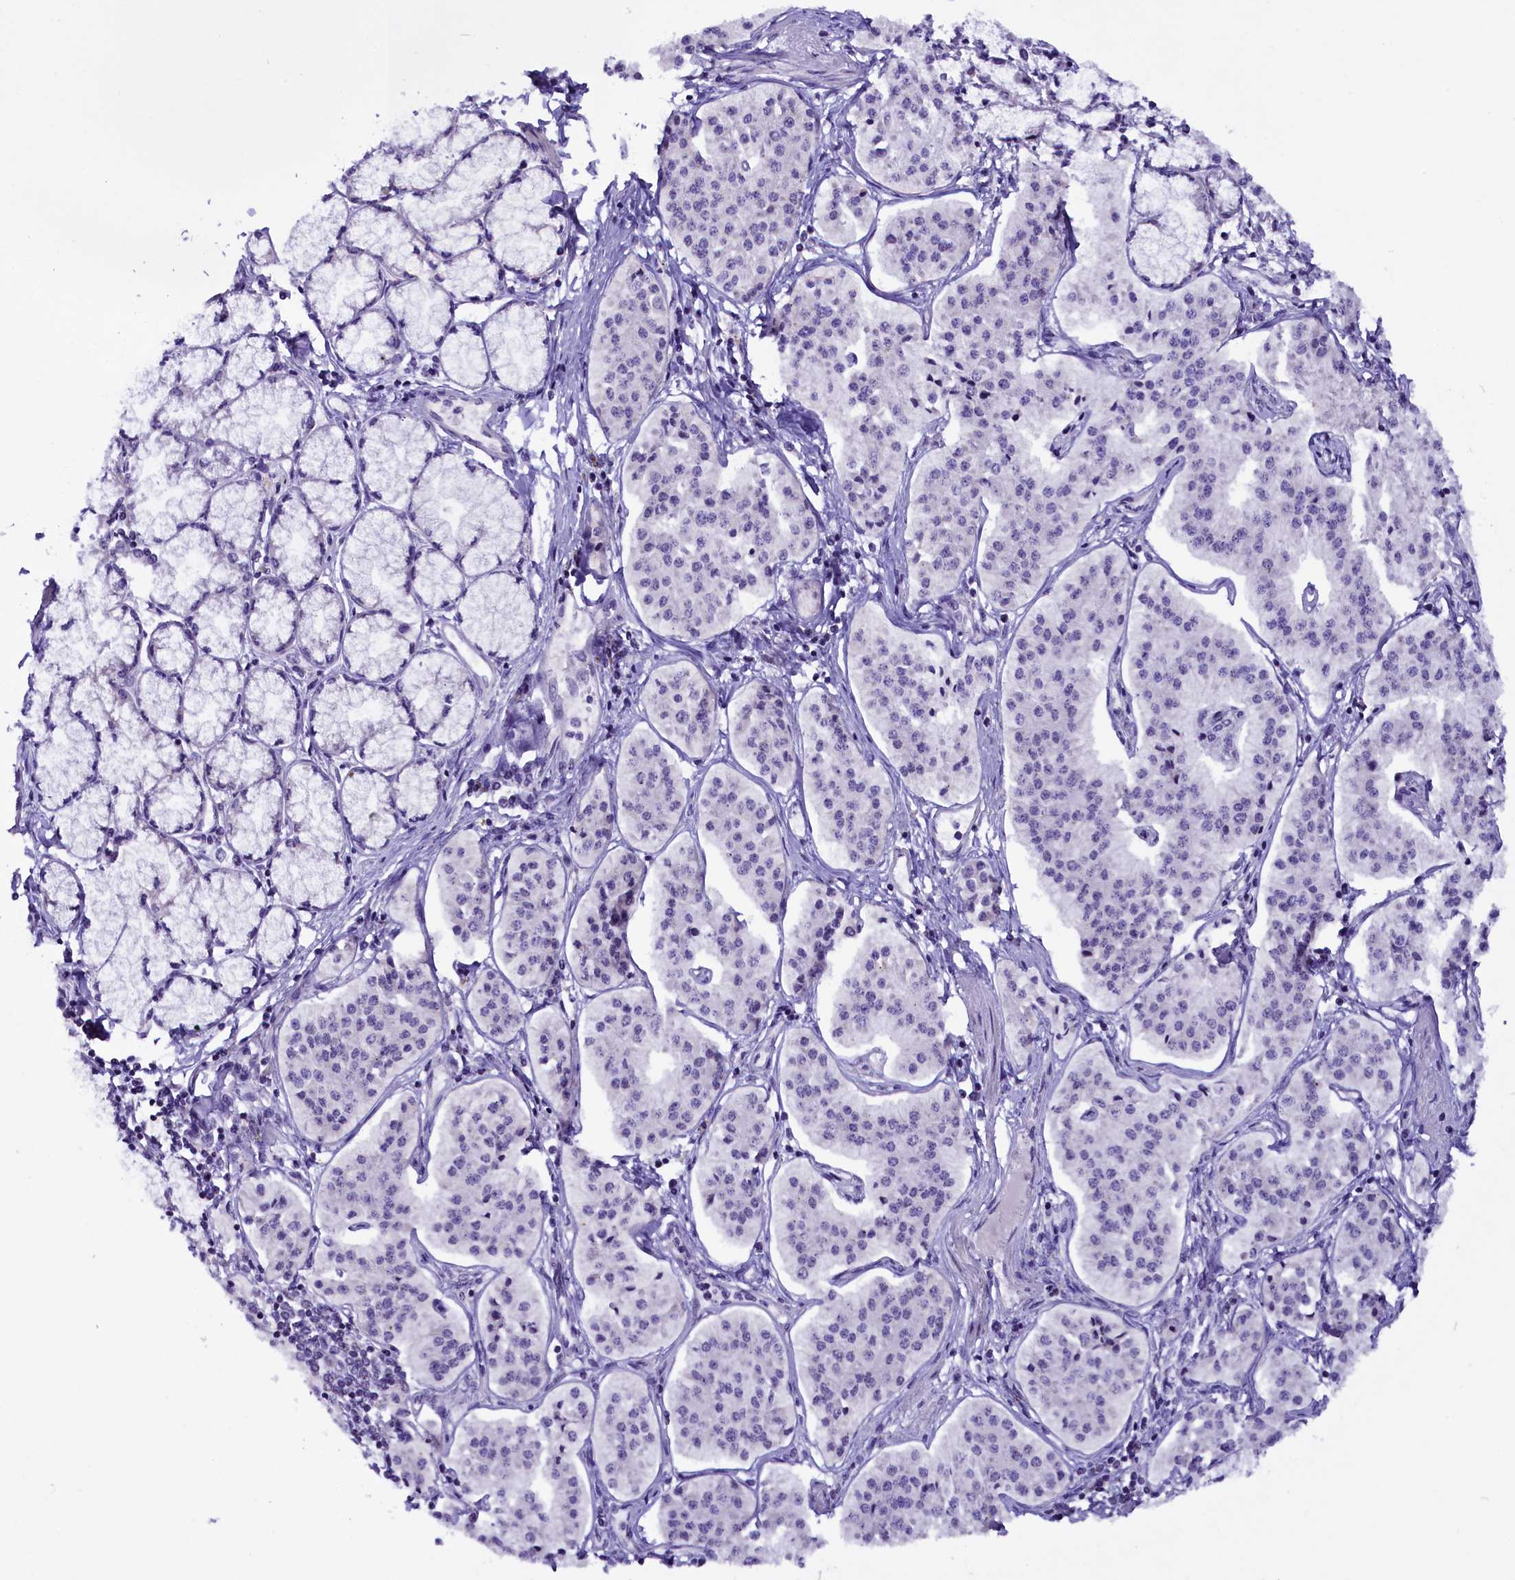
{"staining": {"intensity": "negative", "quantity": "none", "location": "none"}, "tissue": "pancreatic cancer", "cell_type": "Tumor cells", "image_type": "cancer", "snomed": [{"axis": "morphology", "description": "Adenocarcinoma, NOS"}, {"axis": "topography", "description": "Pancreas"}], "caption": "DAB immunohistochemical staining of human pancreatic cancer shows no significant staining in tumor cells. (Stains: DAB (3,3'-diaminobenzidine) immunohistochemistry (IHC) with hematoxylin counter stain, Microscopy: brightfield microscopy at high magnification).", "gene": "RPUSD2", "patient": {"sex": "female", "age": 50}}